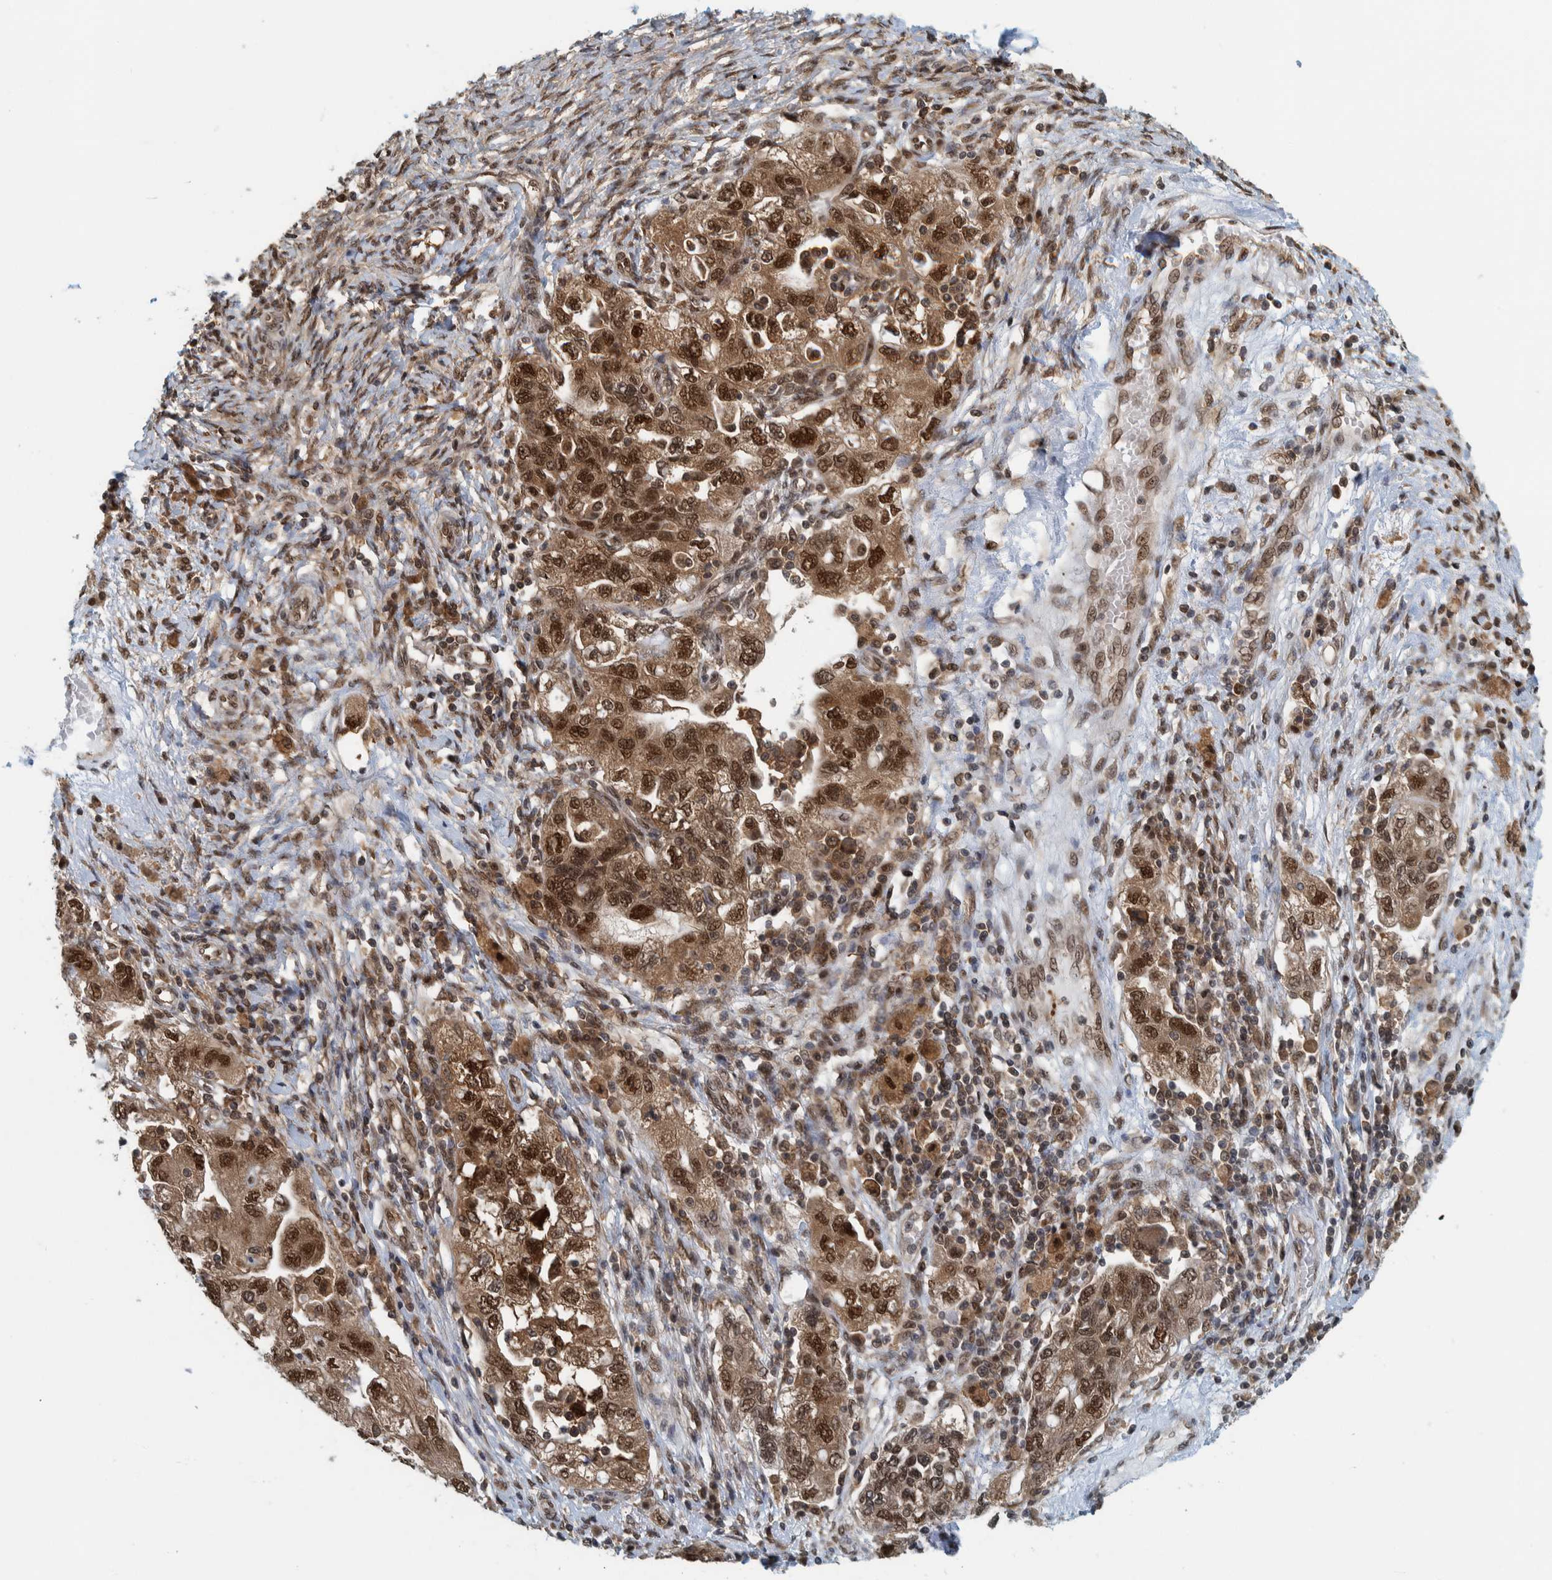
{"staining": {"intensity": "strong", "quantity": ">75%", "location": "cytoplasmic/membranous,nuclear"}, "tissue": "ovarian cancer", "cell_type": "Tumor cells", "image_type": "cancer", "snomed": [{"axis": "morphology", "description": "Carcinoma, NOS"}, {"axis": "morphology", "description": "Cystadenocarcinoma, serous, NOS"}, {"axis": "topography", "description": "Ovary"}], "caption": "Serous cystadenocarcinoma (ovarian) was stained to show a protein in brown. There is high levels of strong cytoplasmic/membranous and nuclear staining in approximately >75% of tumor cells. (Brightfield microscopy of DAB IHC at high magnification).", "gene": "COPS3", "patient": {"sex": "female", "age": 69}}